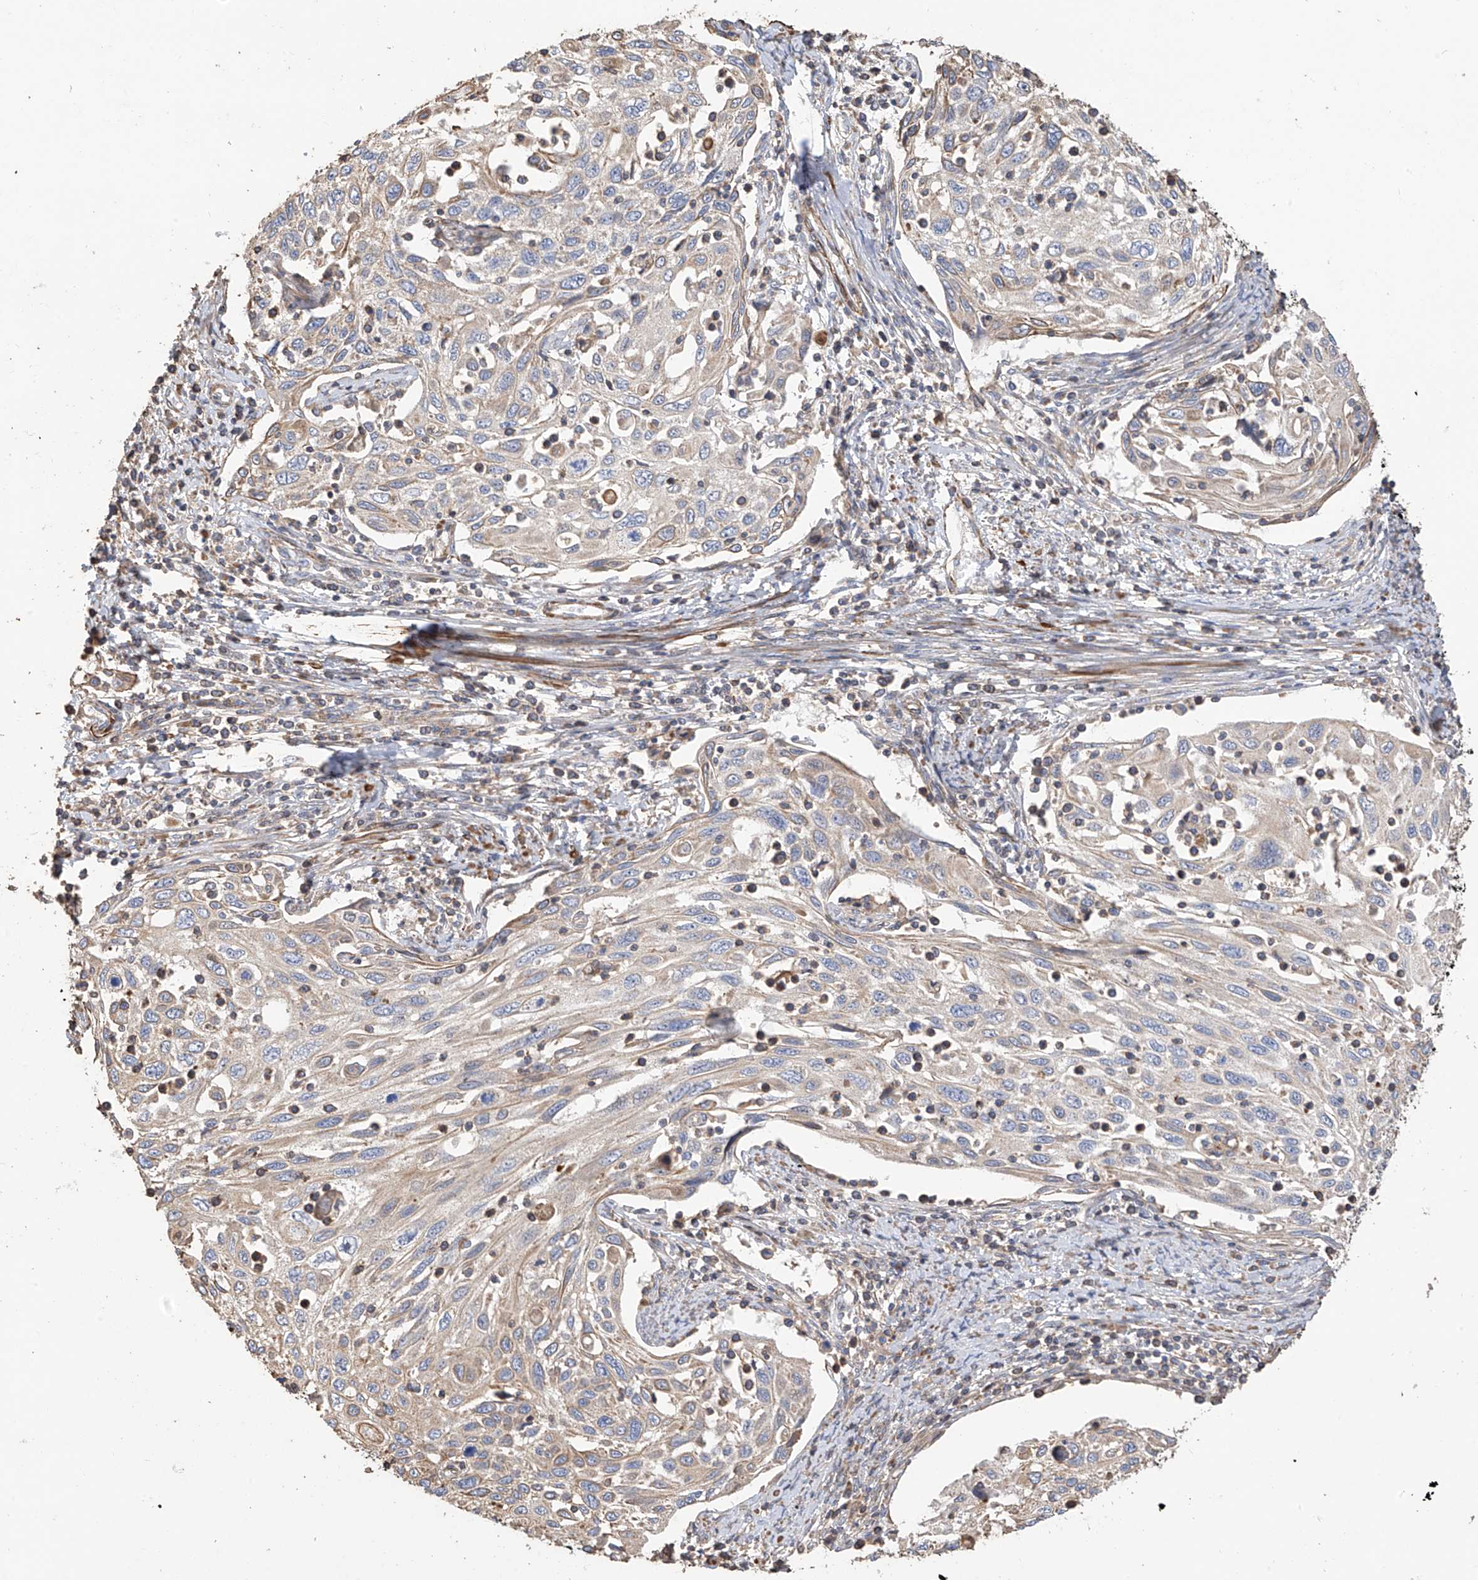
{"staining": {"intensity": "weak", "quantity": "<25%", "location": "cytoplasmic/membranous"}, "tissue": "cervical cancer", "cell_type": "Tumor cells", "image_type": "cancer", "snomed": [{"axis": "morphology", "description": "Squamous cell carcinoma, NOS"}, {"axis": "topography", "description": "Cervix"}], "caption": "There is no significant staining in tumor cells of cervical cancer.", "gene": "SLC43A3", "patient": {"sex": "female", "age": 70}}